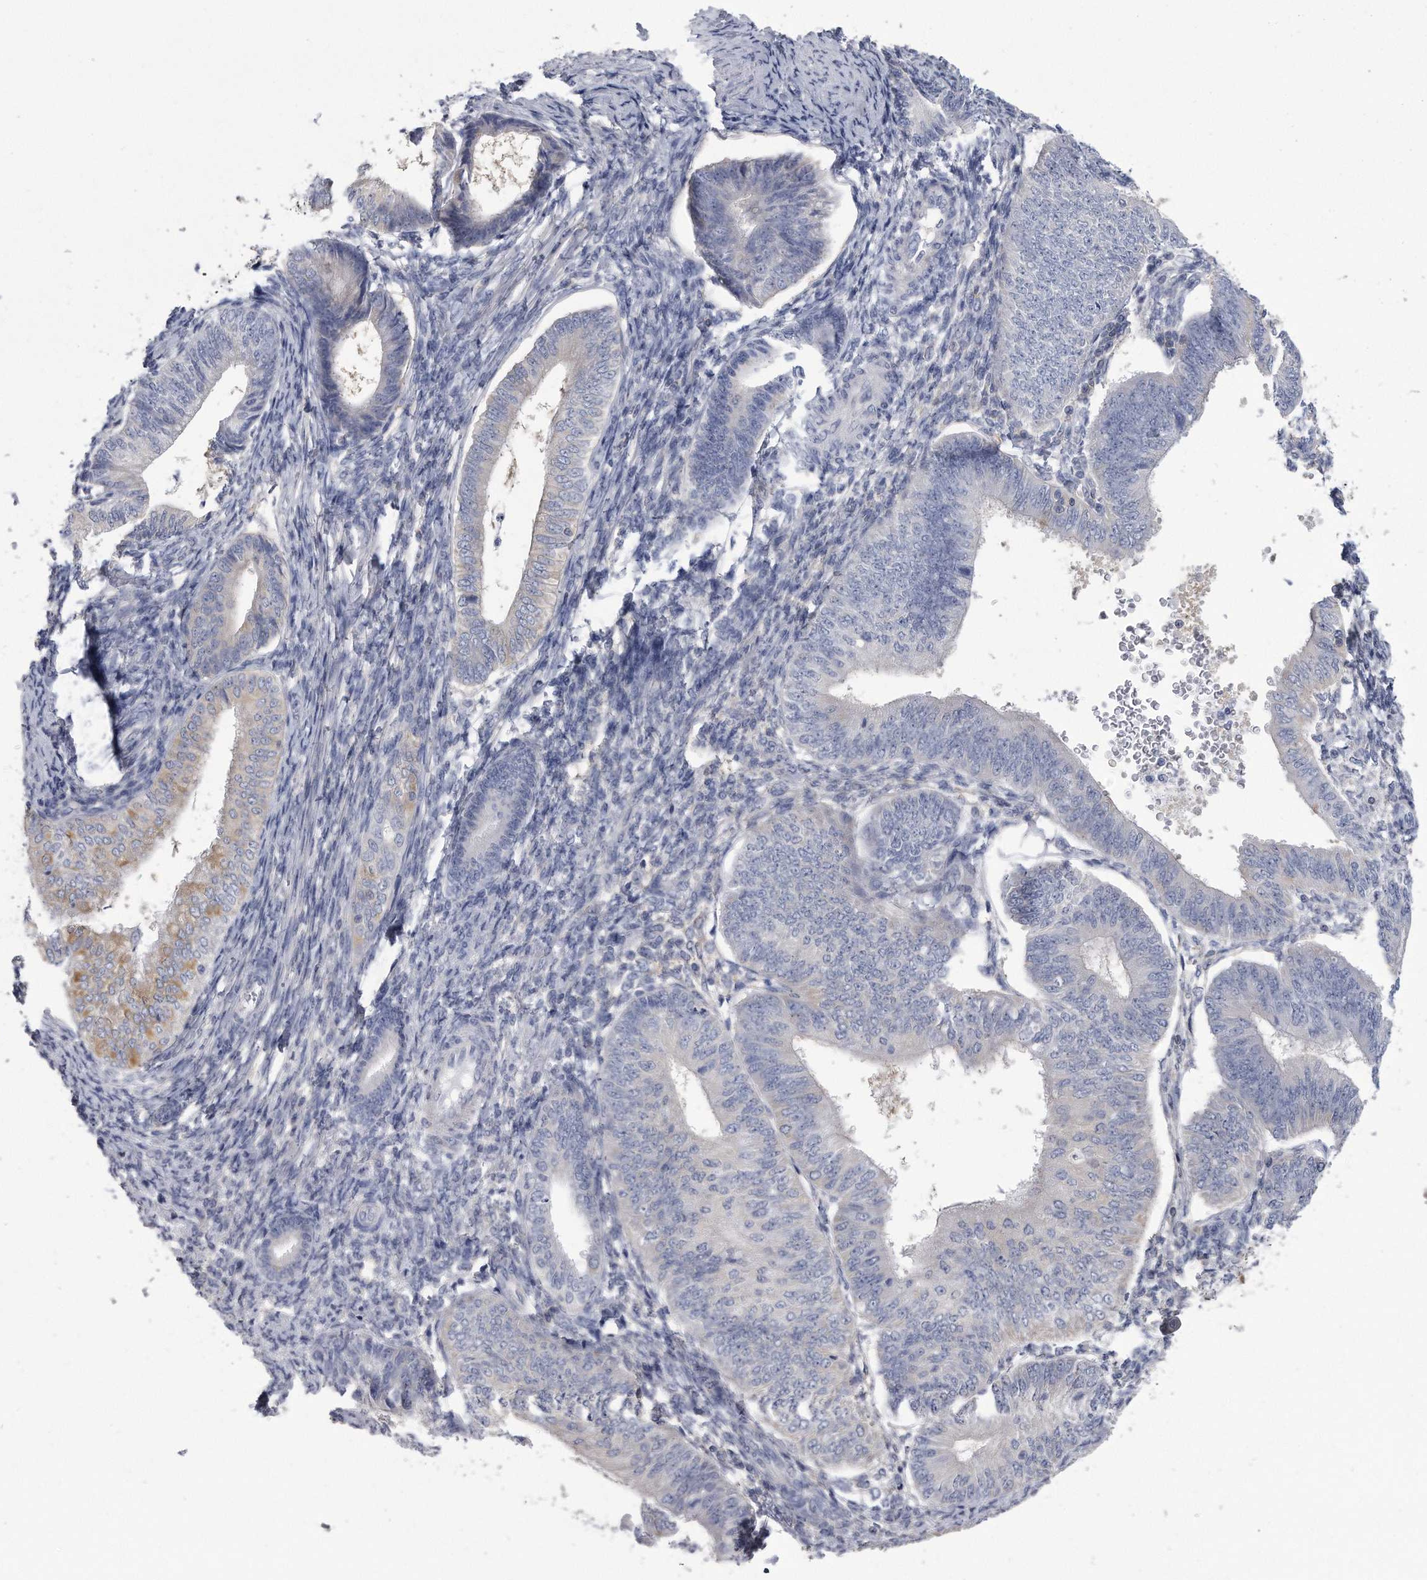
{"staining": {"intensity": "negative", "quantity": "none", "location": "none"}, "tissue": "endometrial cancer", "cell_type": "Tumor cells", "image_type": "cancer", "snomed": [{"axis": "morphology", "description": "Adenocarcinoma, NOS"}, {"axis": "topography", "description": "Endometrium"}], "caption": "IHC of adenocarcinoma (endometrial) displays no staining in tumor cells. The staining is performed using DAB brown chromogen with nuclei counter-stained in using hematoxylin.", "gene": "PYGB", "patient": {"sex": "female", "age": 58}}